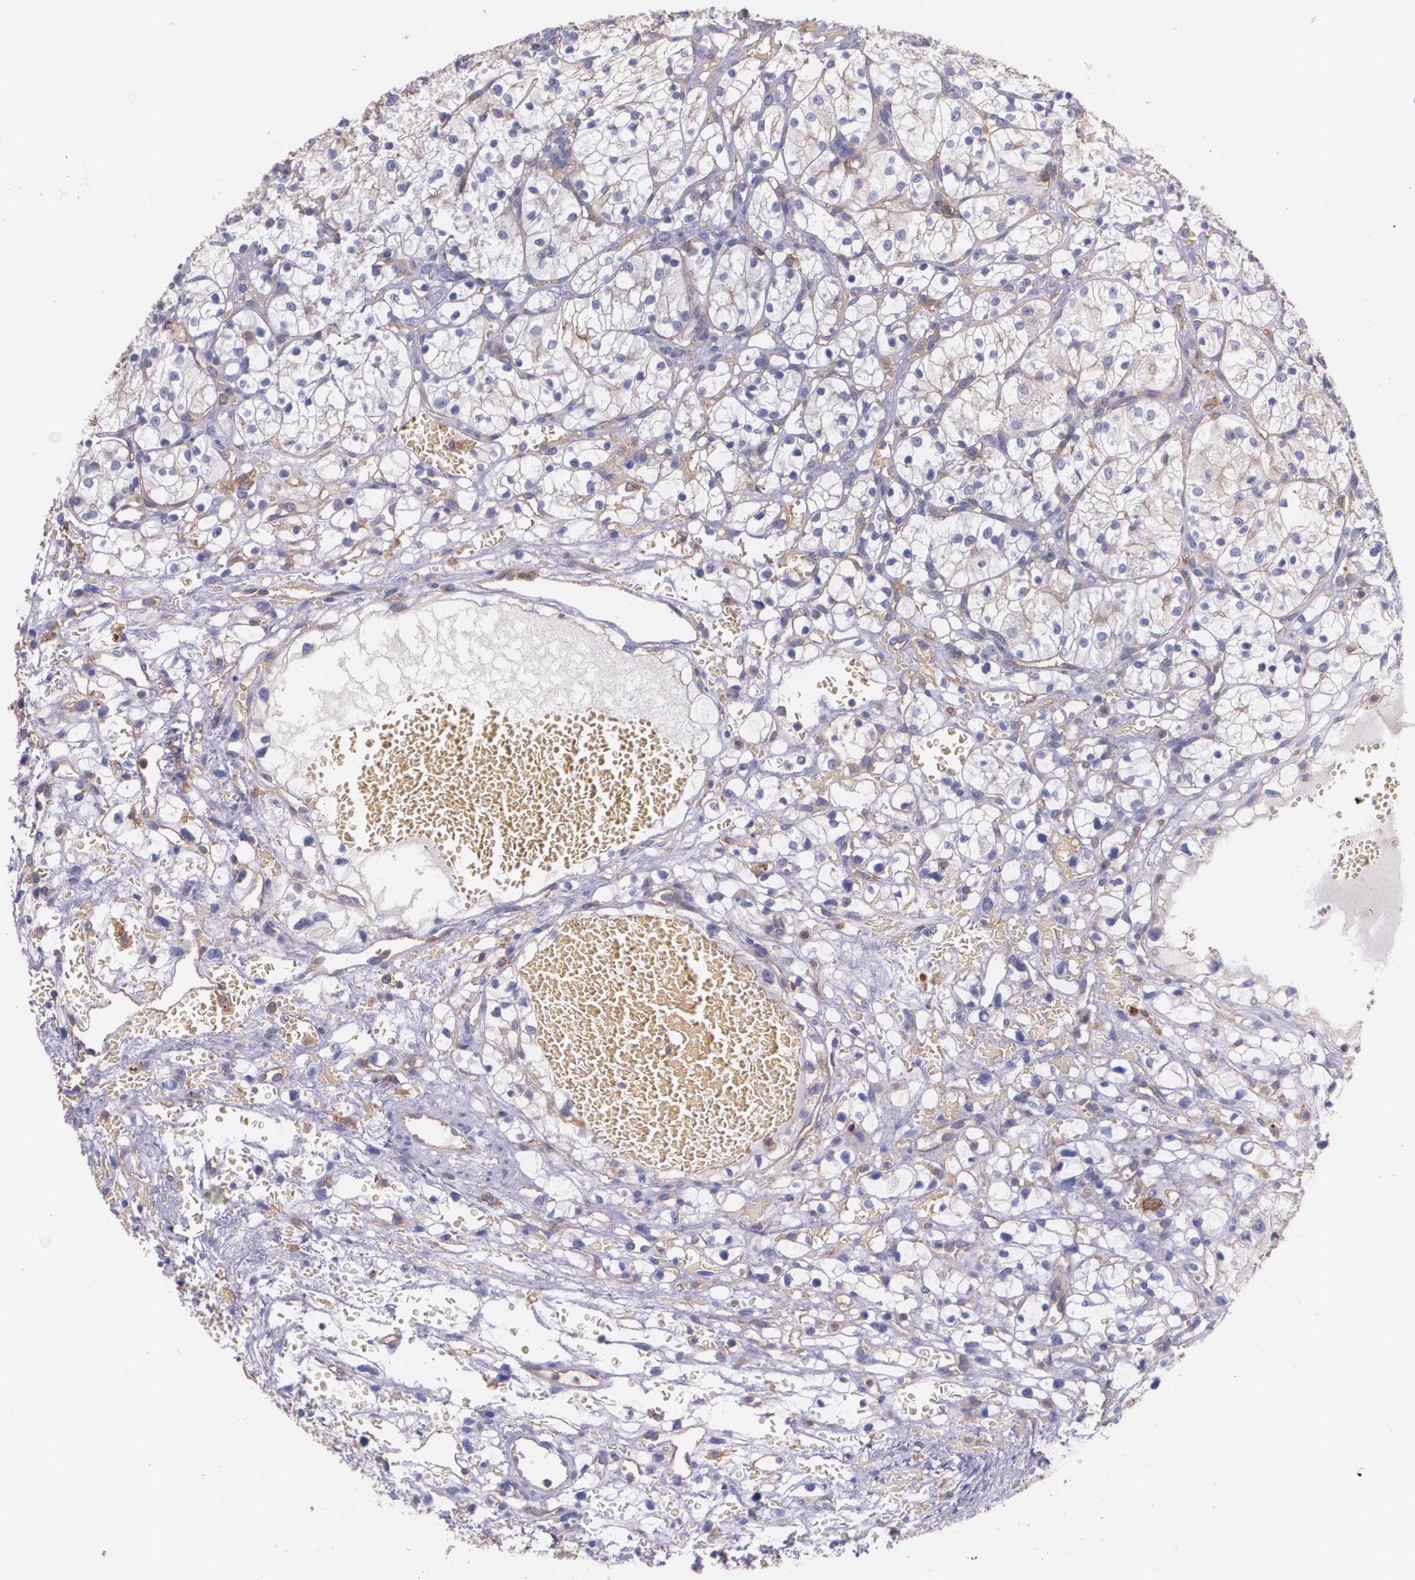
{"staining": {"intensity": "negative", "quantity": "none", "location": "none"}, "tissue": "renal cancer", "cell_type": "Tumor cells", "image_type": "cancer", "snomed": [{"axis": "morphology", "description": "Adenocarcinoma, NOS"}, {"axis": "topography", "description": "Kidney"}], "caption": "High power microscopy photomicrograph of an IHC histopathology image of adenocarcinoma (renal), revealing no significant staining in tumor cells.", "gene": "B2M", "patient": {"sex": "female", "age": 60}}